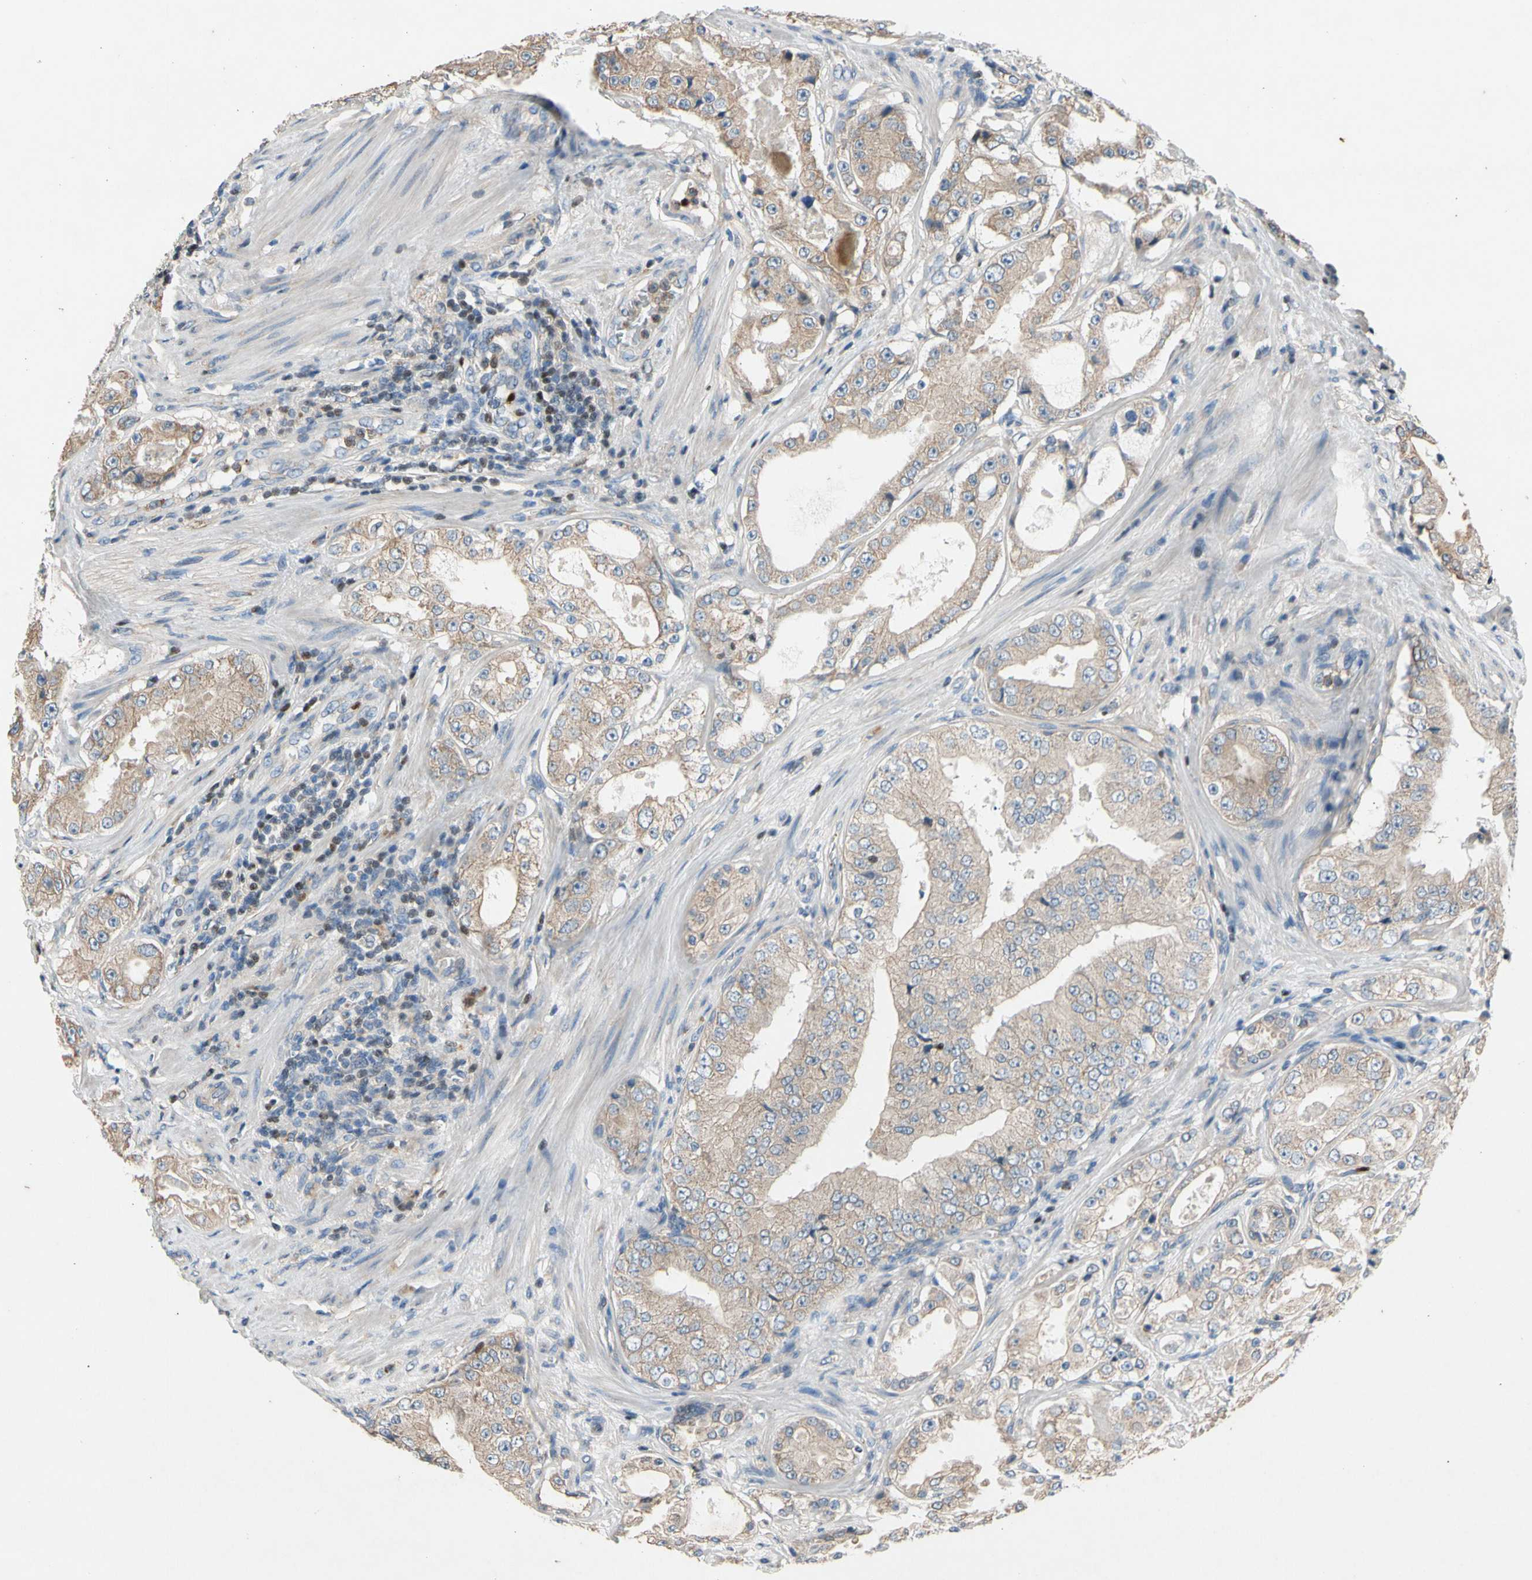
{"staining": {"intensity": "weak", "quantity": ">75%", "location": "cytoplasmic/membranous"}, "tissue": "prostate cancer", "cell_type": "Tumor cells", "image_type": "cancer", "snomed": [{"axis": "morphology", "description": "Adenocarcinoma, High grade"}, {"axis": "topography", "description": "Prostate"}], "caption": "Prostate high-grade adenocarcinoma tissue displays weak cytoplasmic/membranous staining in about >75% of tumor cells", "gene": "TBX21", "patient": {"sex": "male", "age": 73}}